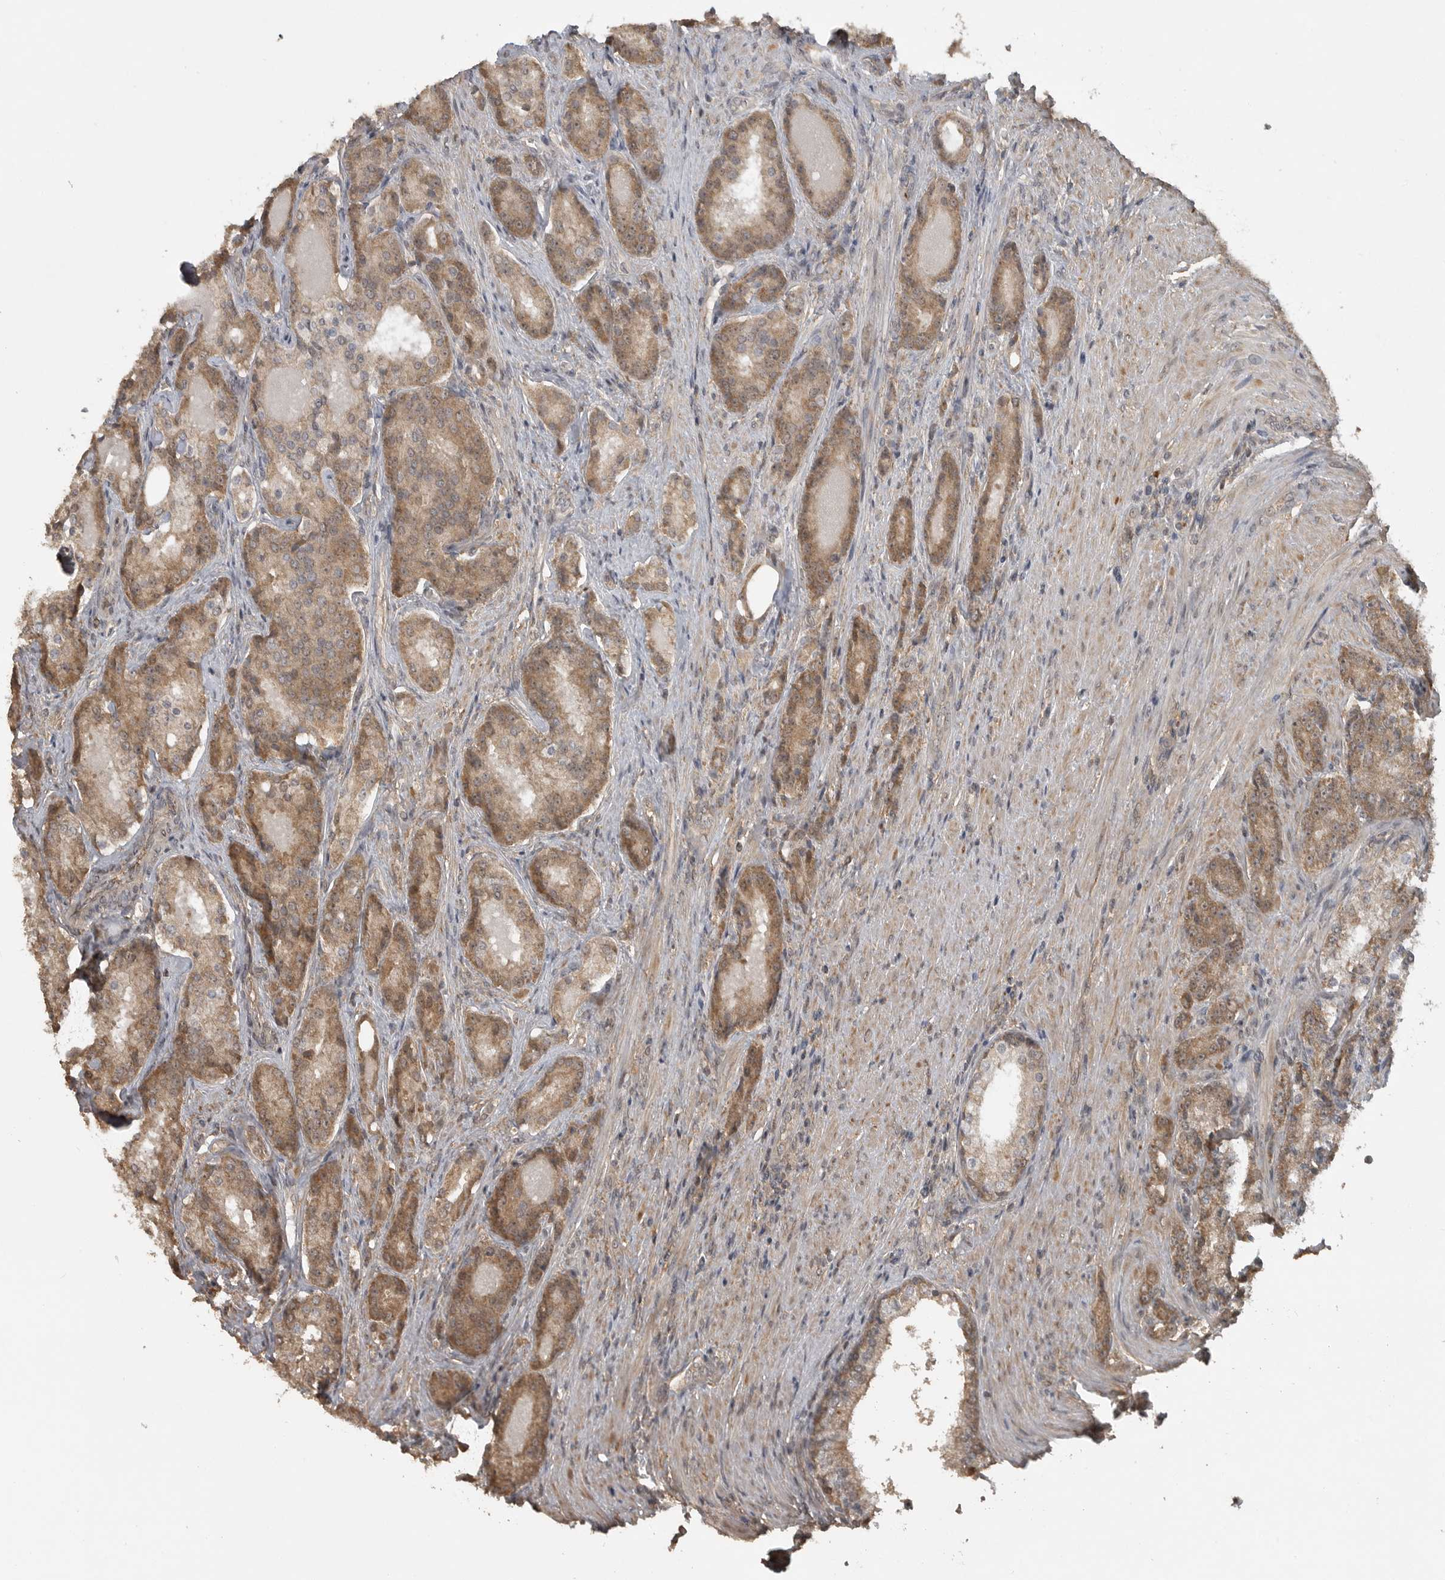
{"staining": {"intensity": "moderate", "quantity": ">75%", "location": "cytoplasmic/membranous"}, "tissue": "prostate cancer", "cell_type": "Tumor cells", "image_type": "cancer", "snomed": [{"axis": "morphology", "description": "Adenocarcinoma, High grade"}, {"axis": "topography", "description": "Prostate"}], "caption": "An image of human prostate high-grade adenocarcinoma stained for a protein reveals moderate cytoplasmic/membranous brown staining in tumor cells.", "gene": "LLGL1", "patient": {"sex": "male", "age": 60}}